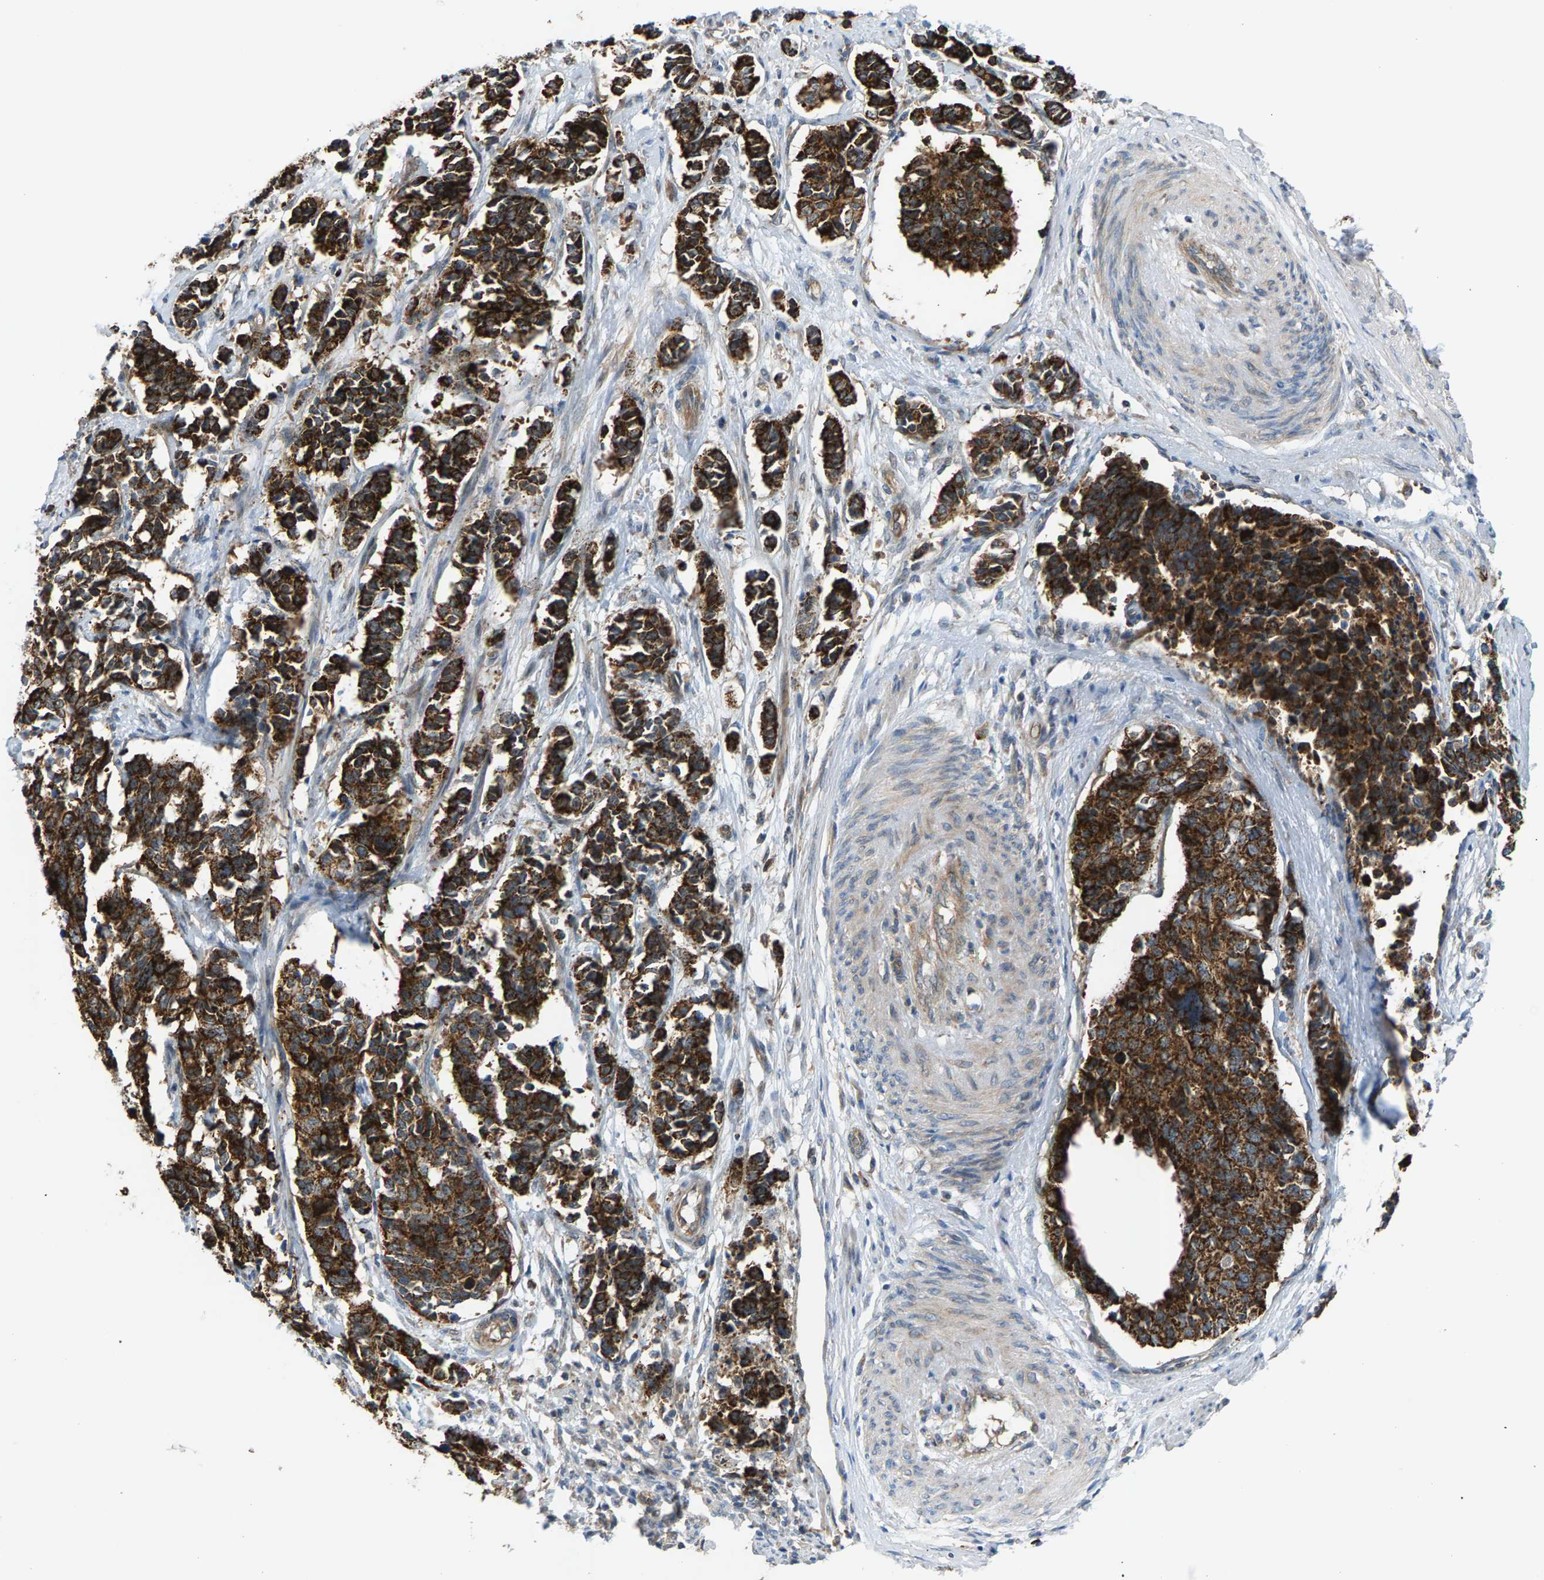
{"staining": {"intensity": "strong", "quantity": ">75%", "location": "cytoplasmic/membranous"}, "tissue": "cervical cancer", "cell_type": "Tumor cells", "image_type": "cancer", "snomed": [{"axis": "morphology", "description": "Normal tissue, NOS"}, {"axis": "morphology", "description": "Squamous cell carcinoma, NOS"}, {"axis": "topography", "description": "Cervix"}], "caption": "Squamous cell carcinoma (cervical) stained with DAB immunohistochemistry displays high levels of strong cytoplasmic/membranous positivity in approximately >75% of tumor cells.", "gene": "PDCL", "patient": {"sex": "female", "age": 35}}